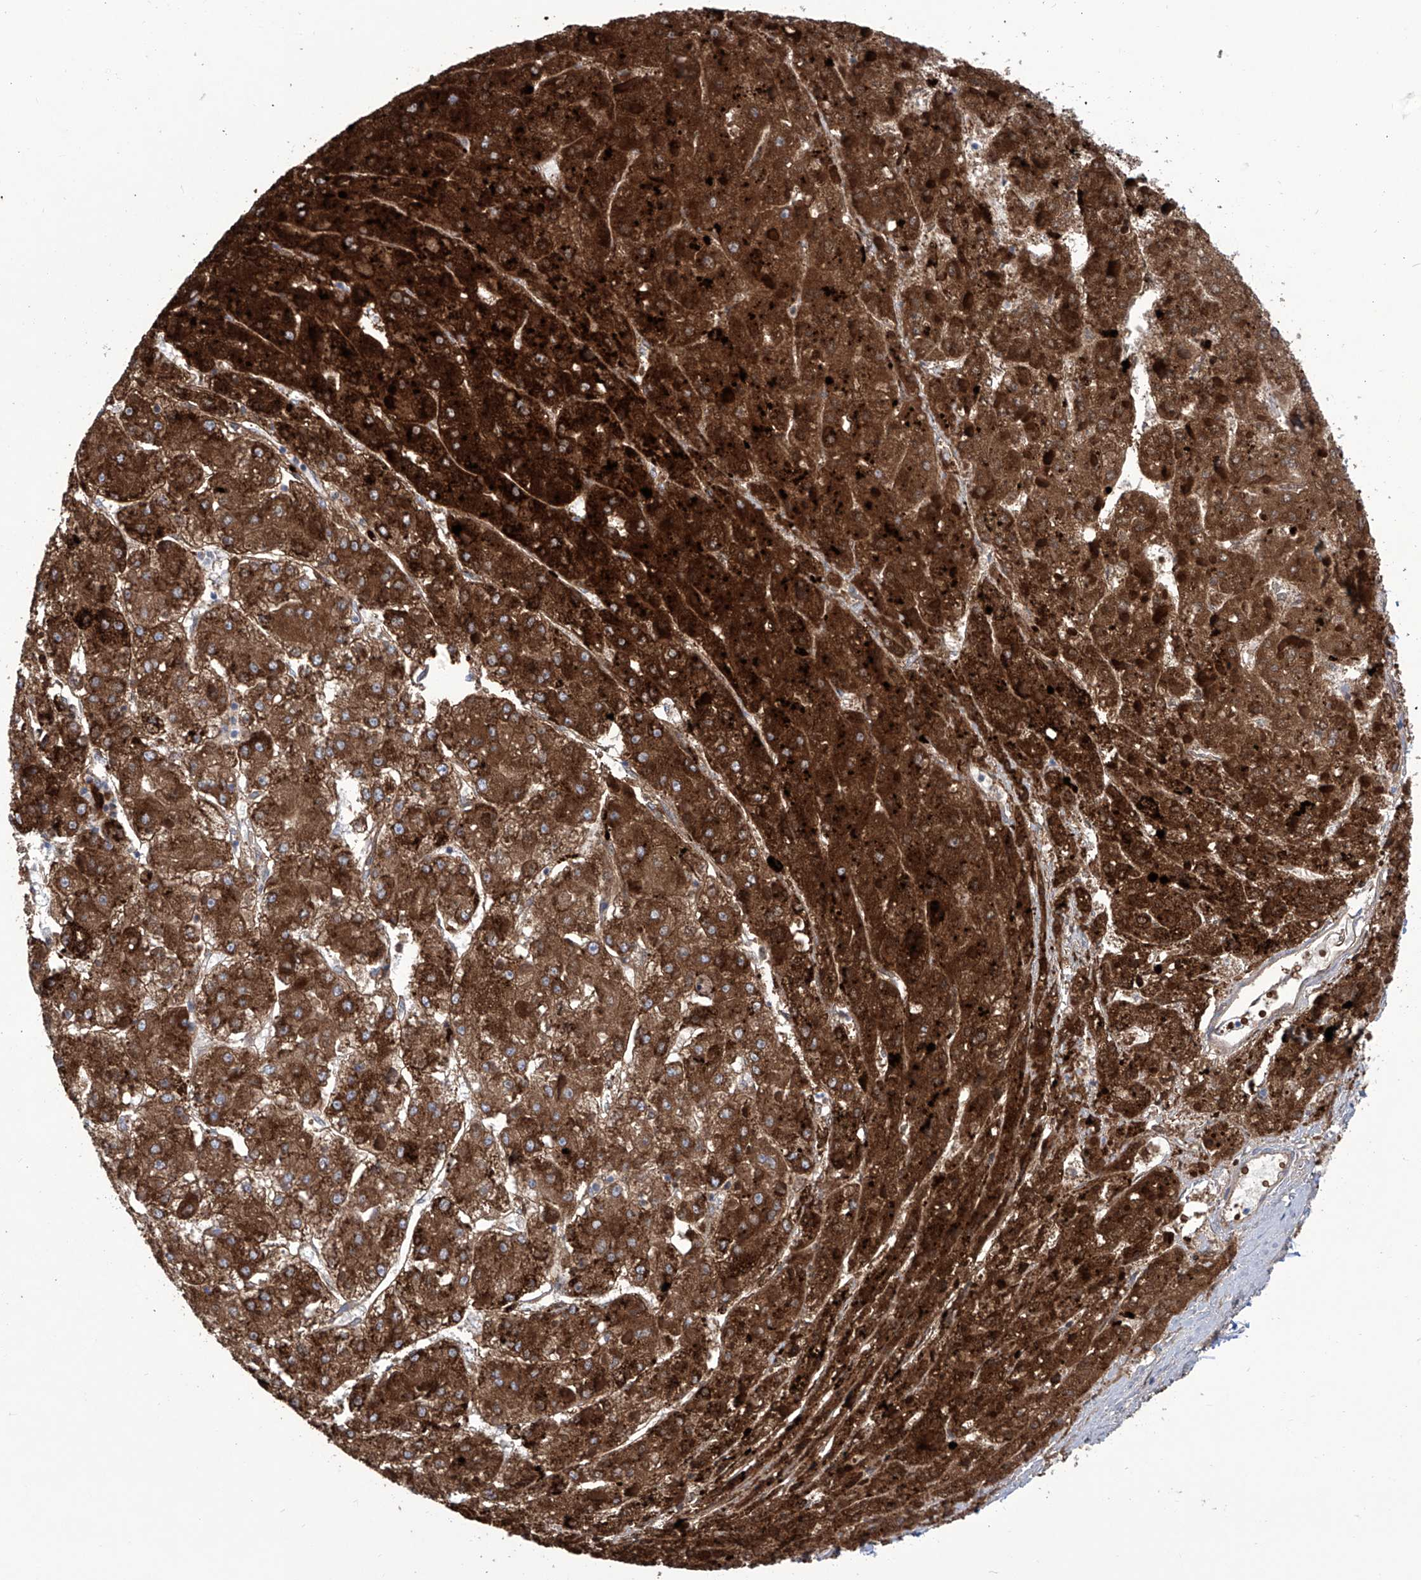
{"staining": {"intensity": "strong", "quantity": ">75%", "location": "cytoplasmic/membranous"}, "tissue": "liver cancer", "cell_type": "Tumor cells", "image_type": "cancer", "snomed": [{"axis": "morphology", "description": "Carcinoma, Hepatocellular, NOS"}, {"axis": "topography", "description": "Liver"}], "caption": "This is an image of immunohistochemistry (IHC) staining of liver cancer (hepatocellular carcinoma), which shows strong staining in the cytoplasmic/membranous of tumor cells.", "gene": "ALDH6A1", "patient": {"sex": "female", "age": 73}}